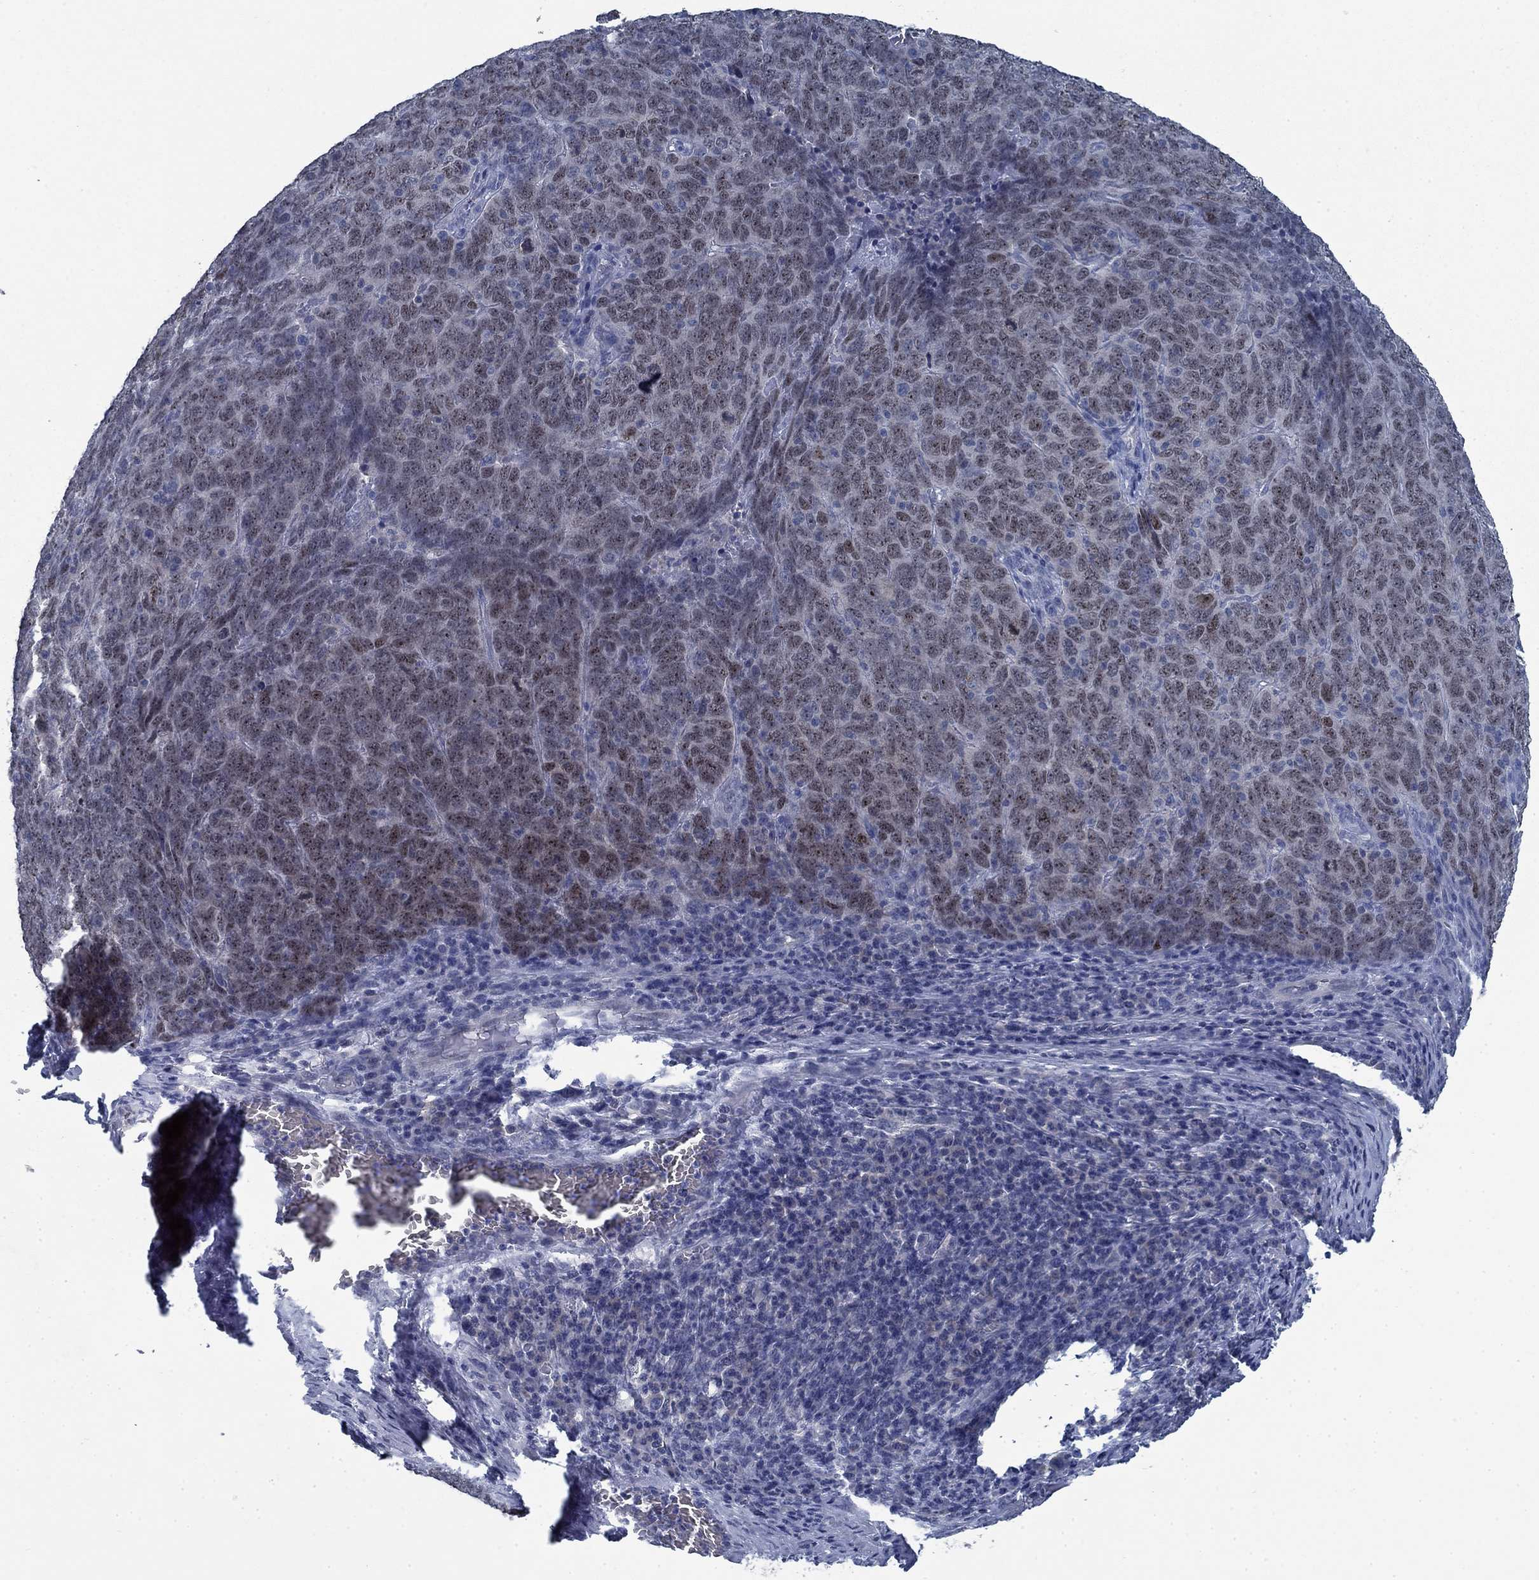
{"staining": {"intensity": "weak", "quantity": "25%-75%", "location": "cytoplasmic/membranous"}, "tissue": "skin cancer", "cell_type": "Tumor cells", "image_type": "cancer", "snomed": [{"axis": "morphology", "description": "Squamous cell carcinoma, NOS"}, {"axis": "topography", "description": "Skin"}, {"axis": "topography", "description": "Anal"}], "caption": "The immunohistochemical stain shows weak cytoplasmic/membranous staining in tumor cells of skin cancer tissue.", "gene": "PNMA8A", "patient": {"sex": "female", "age": 51}}